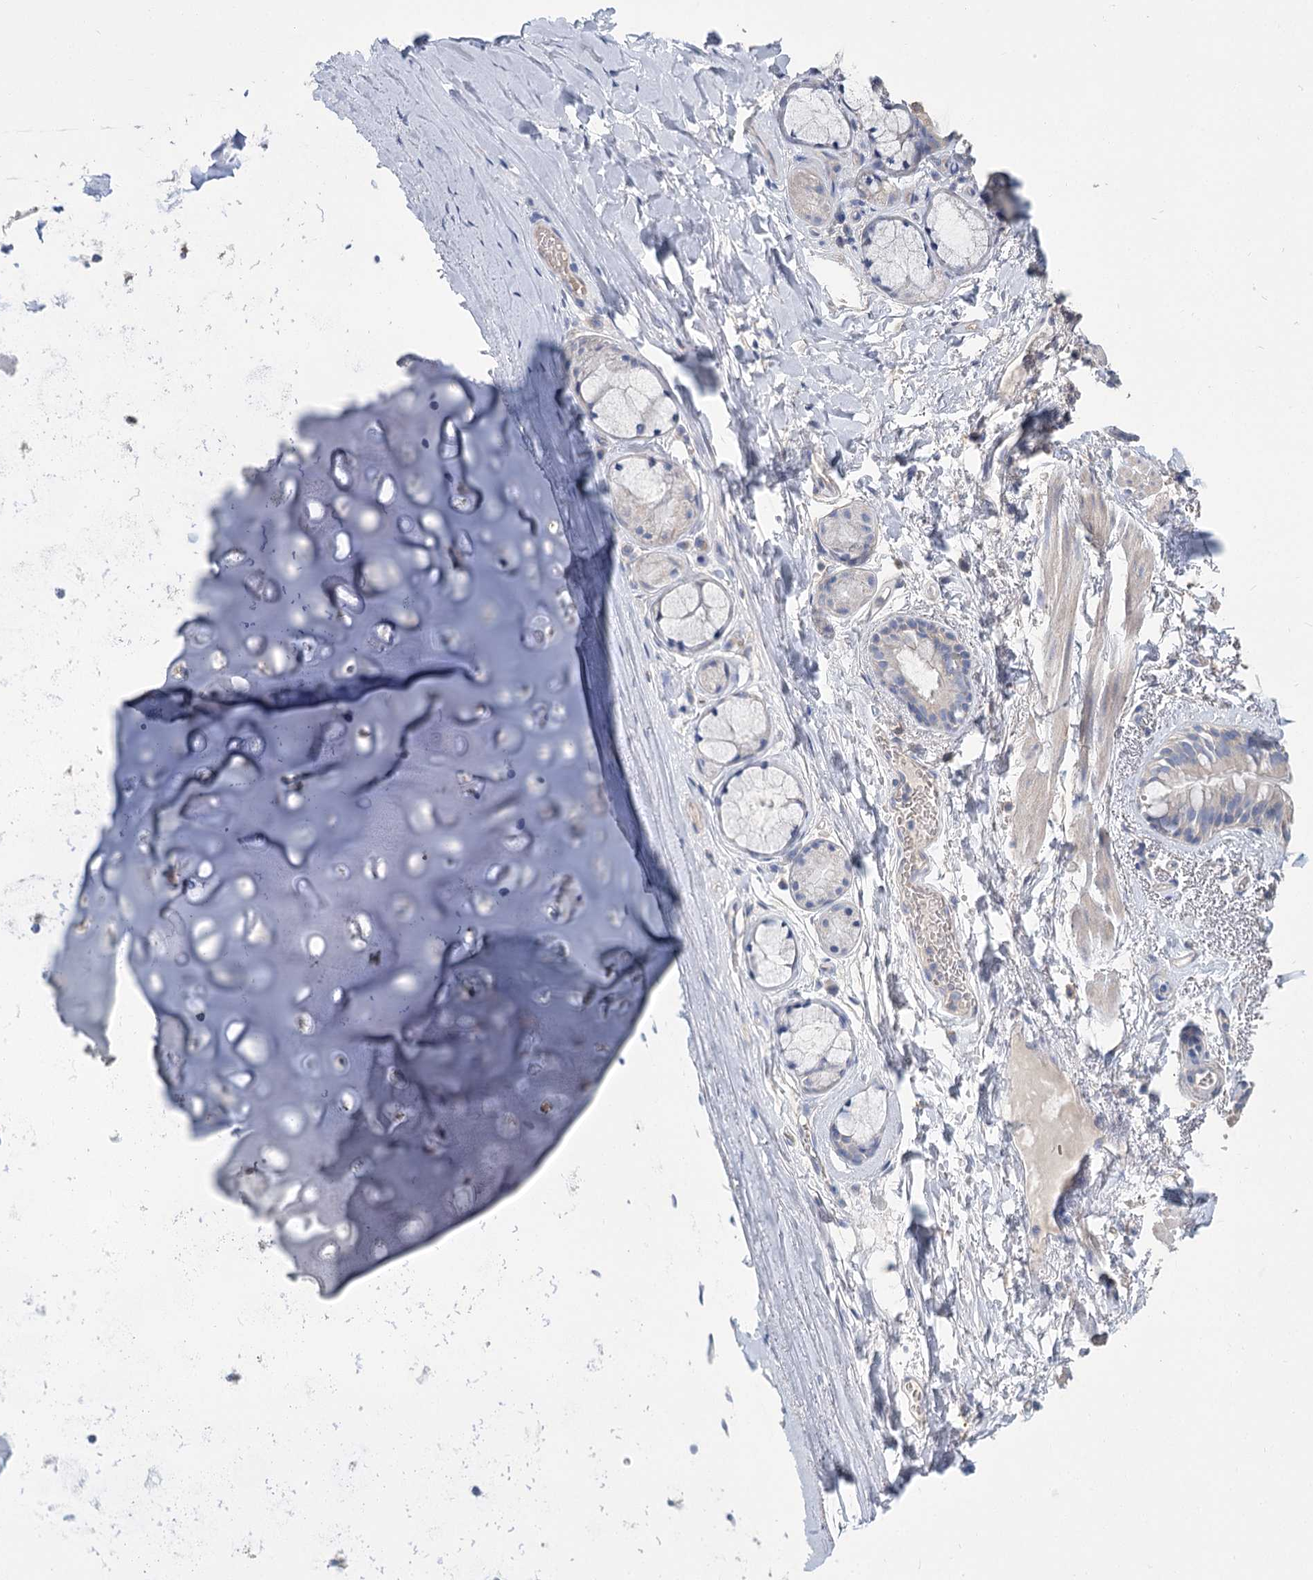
{"staining": {"intensity": "negative", "quantity": "none", "location": "none"}, "tissue": "adipose tissue", "cell_type": "Adipocytes", "image_type": "normal", "snomed": [{"axis": "morphology", "description": "Normal tissue, NOS"}, {"axis": "topography", "description": "Lymph node"}, {"axis": "topography", "description": "Bronchus"}], "caption": "Protein analysis of benign adipose tissue demonstrates no significant expression in adipocytes.", "gene": "SLC9A3", "patient": {"sex": "male", "age": 63}}